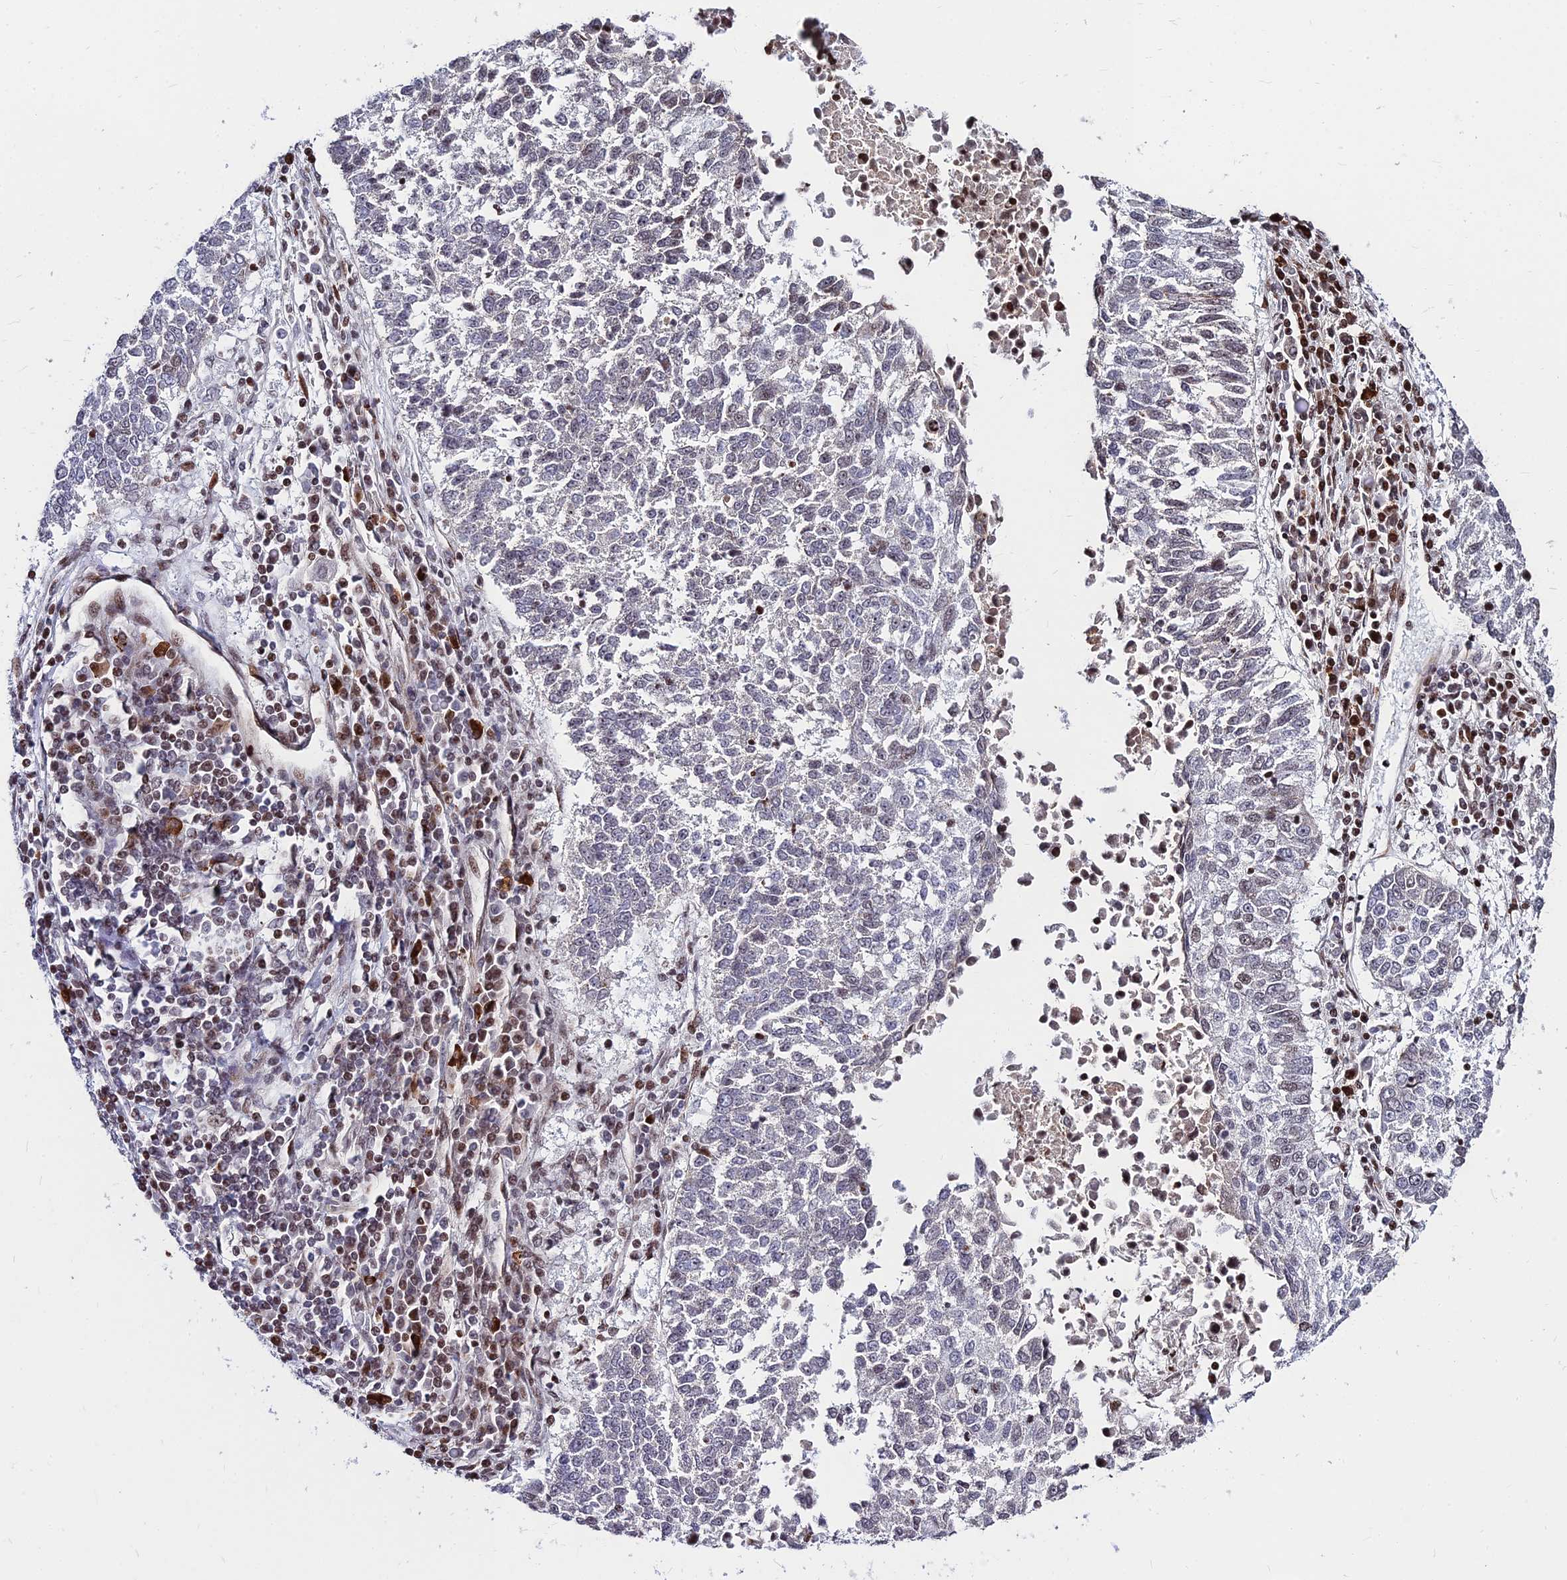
{"staining": {"intensity": "weak", "quantity": "<25%", "location": "nuclear"}, "tissue": "lung cancer", "cell_type": "Tumor cells", "image_type": "cancer", "snomed": [{"axis": "morphology", "description": "Squamous cell carcinoma, NOS"}, {"axis": "topography", "description": "Lung"}], "caption": "Image shows no protein expression in tumor cells of squamous cell carcinoma (lung) tissue.", "gene": "NYAP2", "patient": {"sex": "male", "age": 73}}